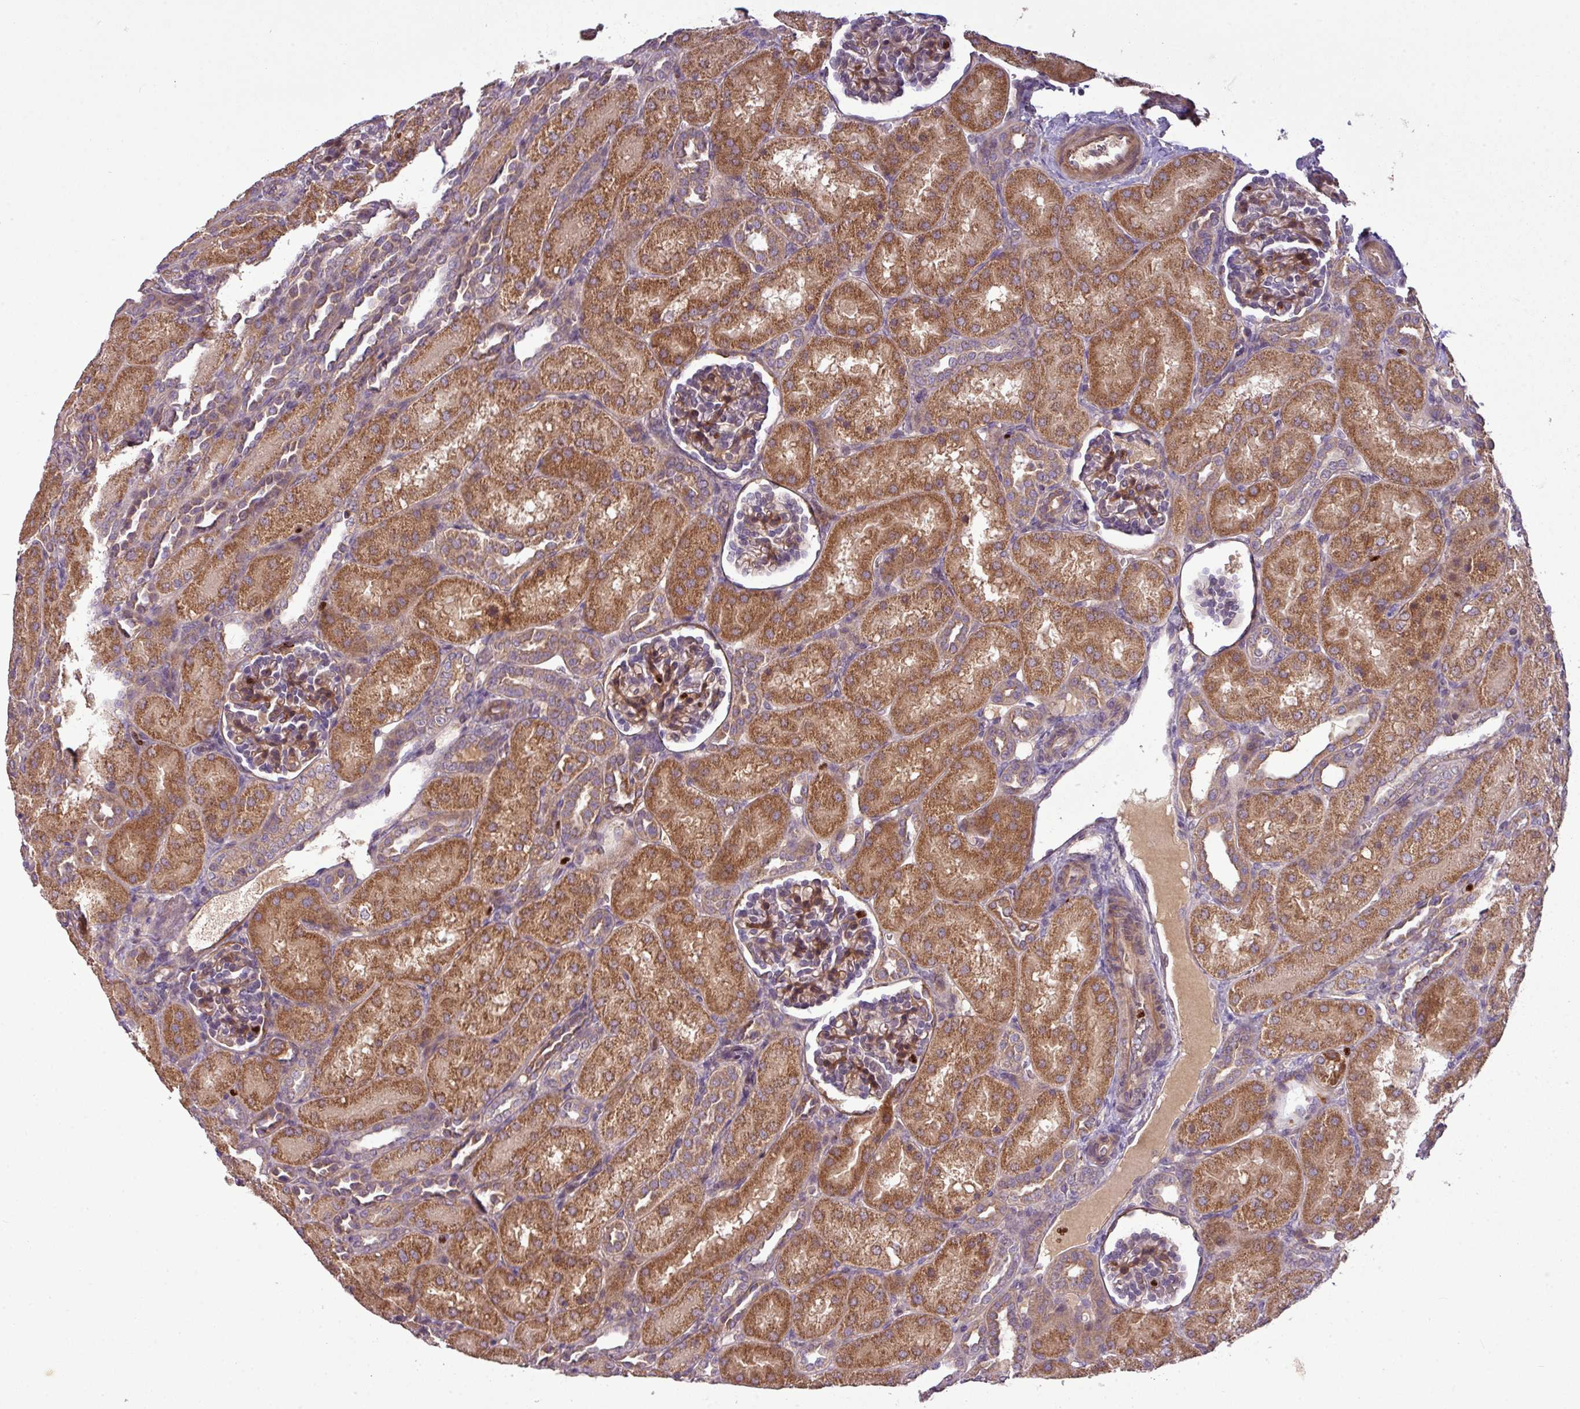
{"staining": {"intensity": "moderate", "quantity": "25%-75%", "location": "cytoplasmic/membranous,nuclear"}, "tissue": "kidney", "cell_type": "Cells in glomeruli", "image_type": "normal", "snomed": [{"axis": "morphology", "description": "Normal tissue, NOS"}, {"axis": "topography", "description": "Kidney"}], "caption": "Immunohistochemical staining of normal kidney reveals 25%-75% levels of moderate cytoplasmic/membranous,nuclear protein expression in approximately 25%-75% of cells in glomeruli.", "gene": "PAPLN", "patient": {"sex": "male", "age": 1}}